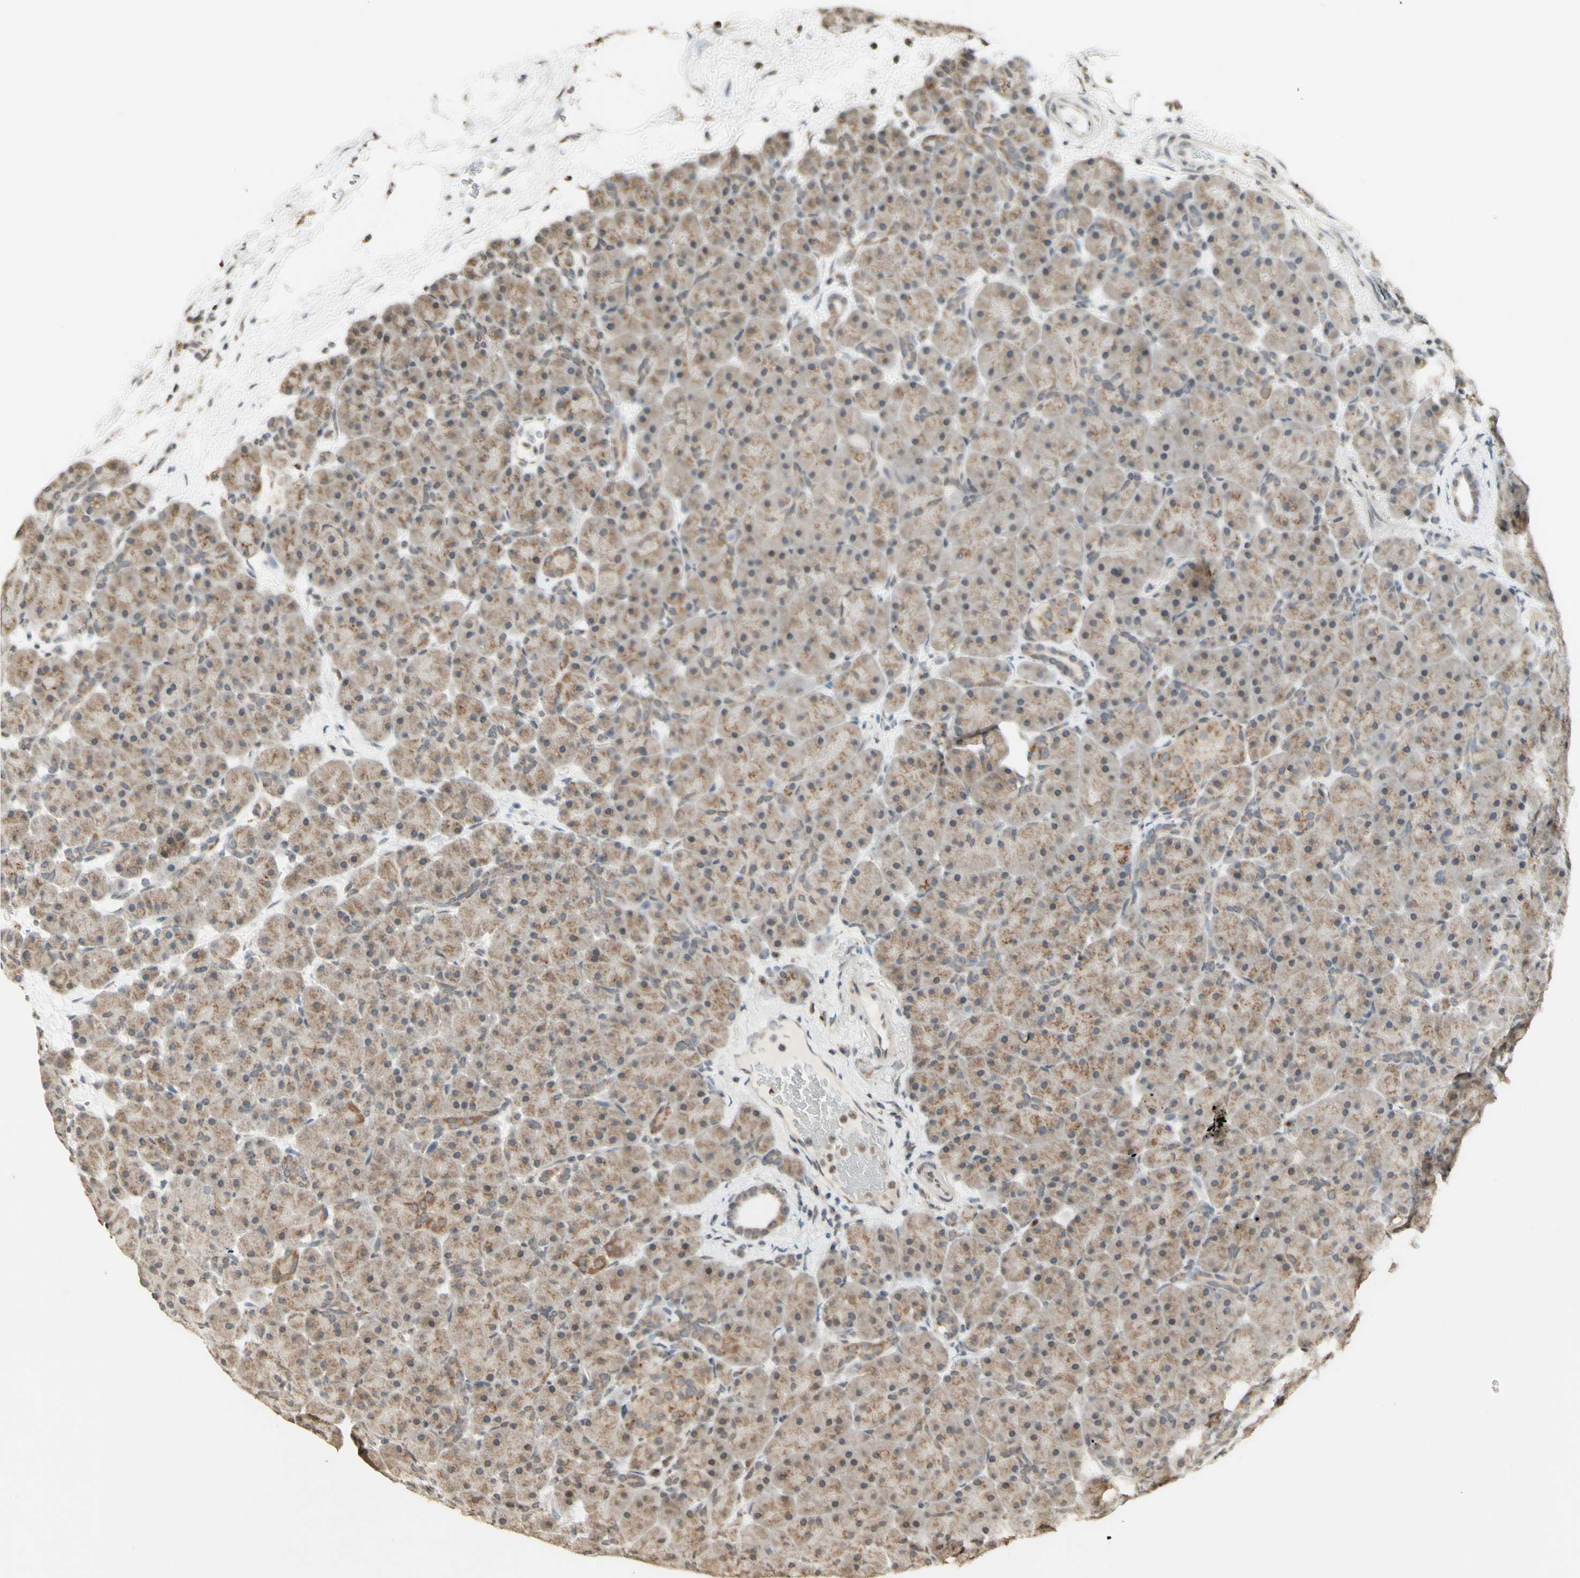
{"staining": {"intensity": "weak", "quantity": ">75%", "location": "cytoplasmic/membranous,nuclear"}, "tissue": "pancreas", "cell_type": "Exocrine glandular cells", "image_type": "normal", "snomed": [{"axis": "morphology", "description": "Normal tissue, NOS"}, {"axis": "topography", "description": "Pancreas"}], "caption": "A high-resolution micrograph shows immunohistochemistry (IHC) staining of unremarkable pancreas, which reveals weak cytoplasmic/membranous,nuclear staining in approximately >75% of exocrine glandular cells.", "gene": "CCNI", "patient": {"sex": "male", "age": 66}}